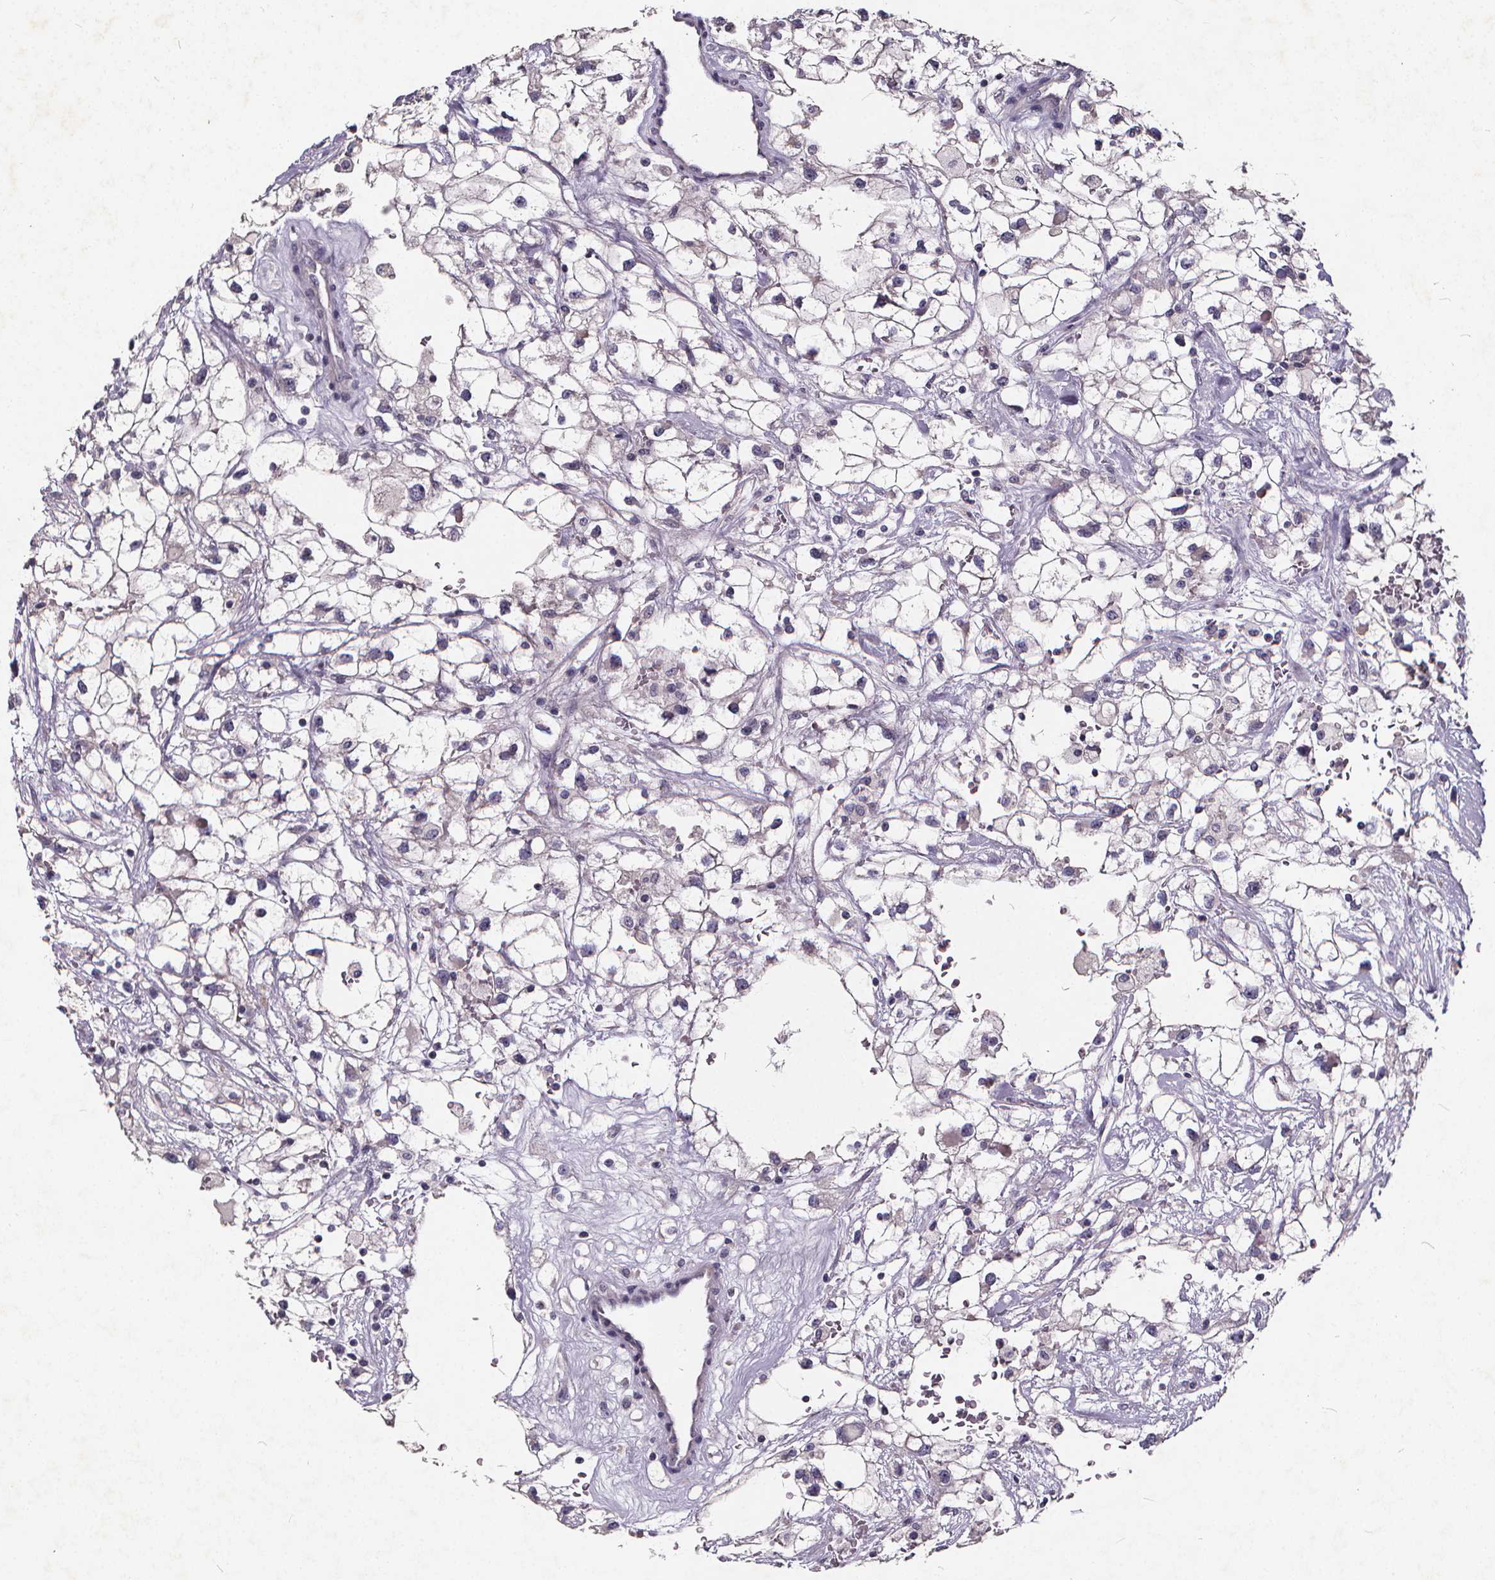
{"staining": {"intensity": "negative", "quantity": "none", "location": "none"}, "tissue": "renal cancer", "cell_type": "Tumor cells", "image_type": "cancer", "snomed": [{"axis": "morphology", "description": "Adenocarcinoma, NOS"}, {"axis": "topography", "description": "Kidney"}], "caption": "A histopathology image of renal cancer stained for a protein displays no brown staining in tumor cells.", "gene": "TSPAN14", "patient": {"sex": "male", "age": 59}}